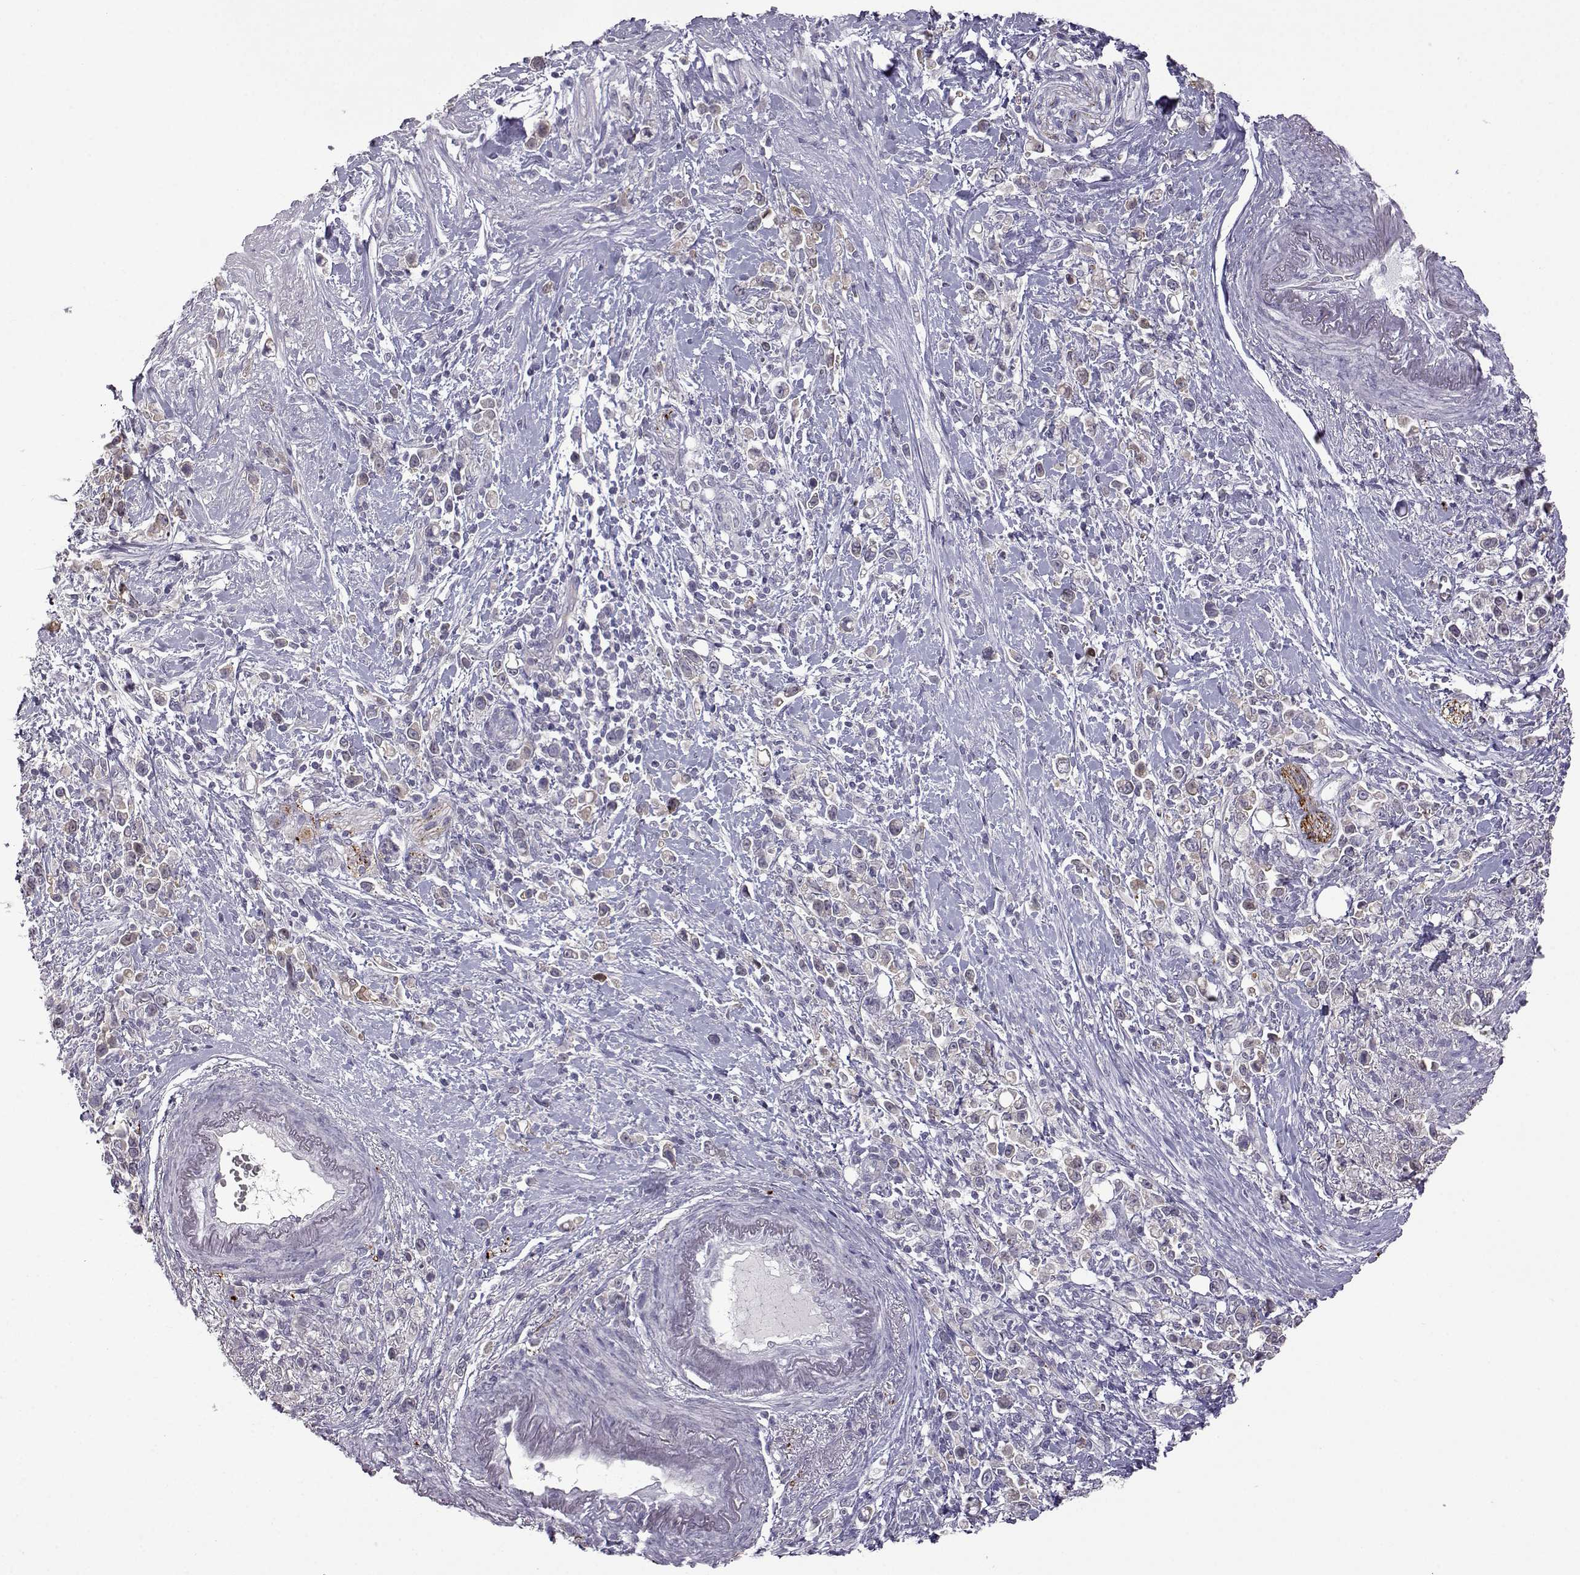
{"staining": {"intensity": "negative", "quantity": "none", "location": "none"}, "tissue": "stomach cancer", "cell_type": "Tumor cells", "image_type": "cancer", "snomed": [{"axis": "morphology", "description": "Adenocarcinoma, NOS"}, {"axis": "topography", "description": "Stomach"}], "caption": "The IHC micrograph has no significant expression in tumor cells of stomach adenocarcinoma tissue. (Brightfield microscopy of DAB (3,3'-diaminobenzidine) immunohistochemistry (IHC) at high magnification).", "gene": "VGF", "patient": {"sex": "male", "age": 63}}